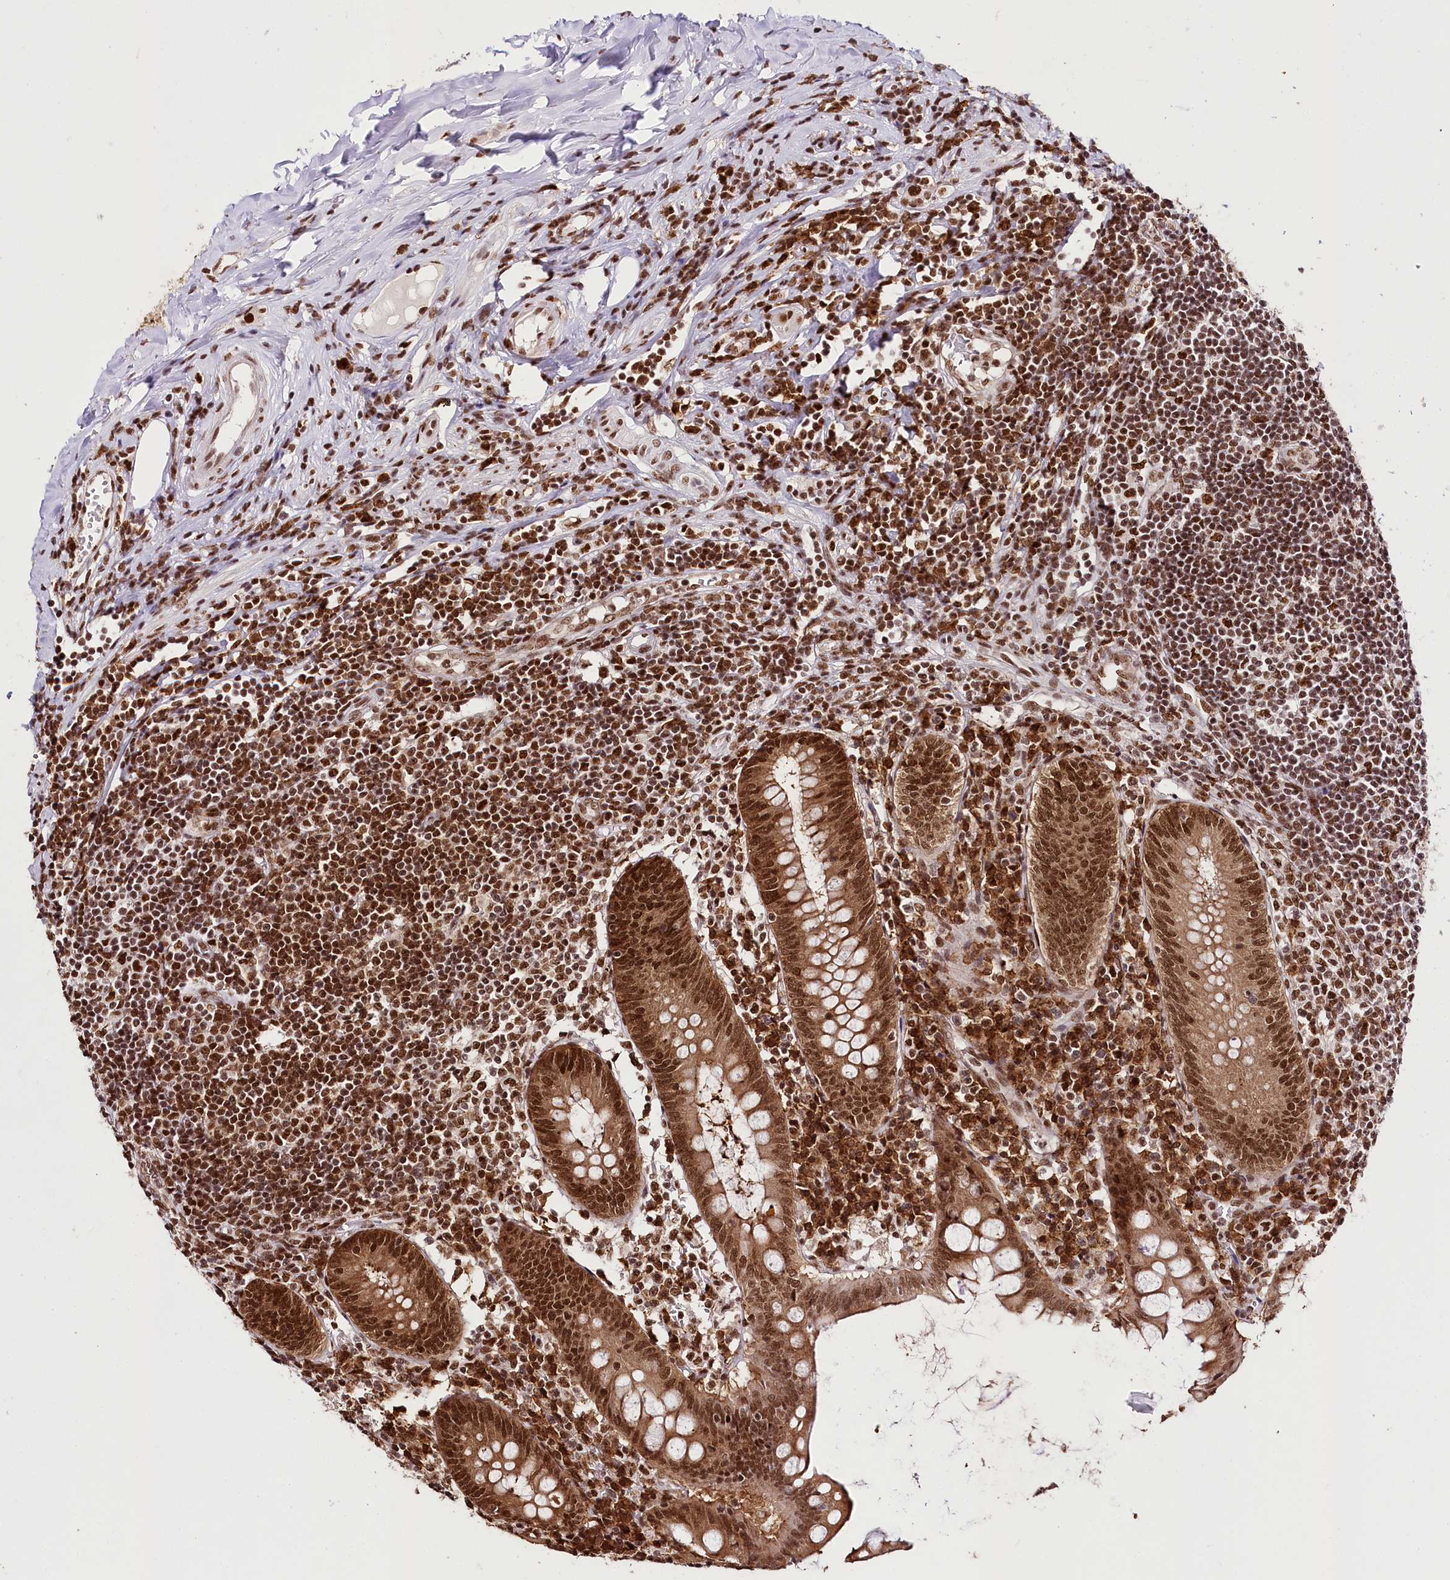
{"staining": {"intensity": "strong", "quantity": ">75%", "location": "cytoplasmic/membranous,nuclear"}, "tissue": "appendix", "cell_type": "Glandular cells", "image_type": "normal", "snomed": [{"axis": "morphology", "description": "Normal tissue, NOS"}, {"axis": "topography", "description": "Appendix"}], "caption": "DAB (3,3'-diaminobenzidine) immunohistochemical staining of unremarkable appendix reveals strong cytoplasmic/membranous,nuclear protein staining in approximately >75% of glandular cells. (Stains: DAB (3,3'-diaminobenzidine) in brown, nuclei in blue, Microscopy: brightfield microscopy at high magnification).", "gene": "SMARCE1", "patient": {"sex": "female", "age": 54}}